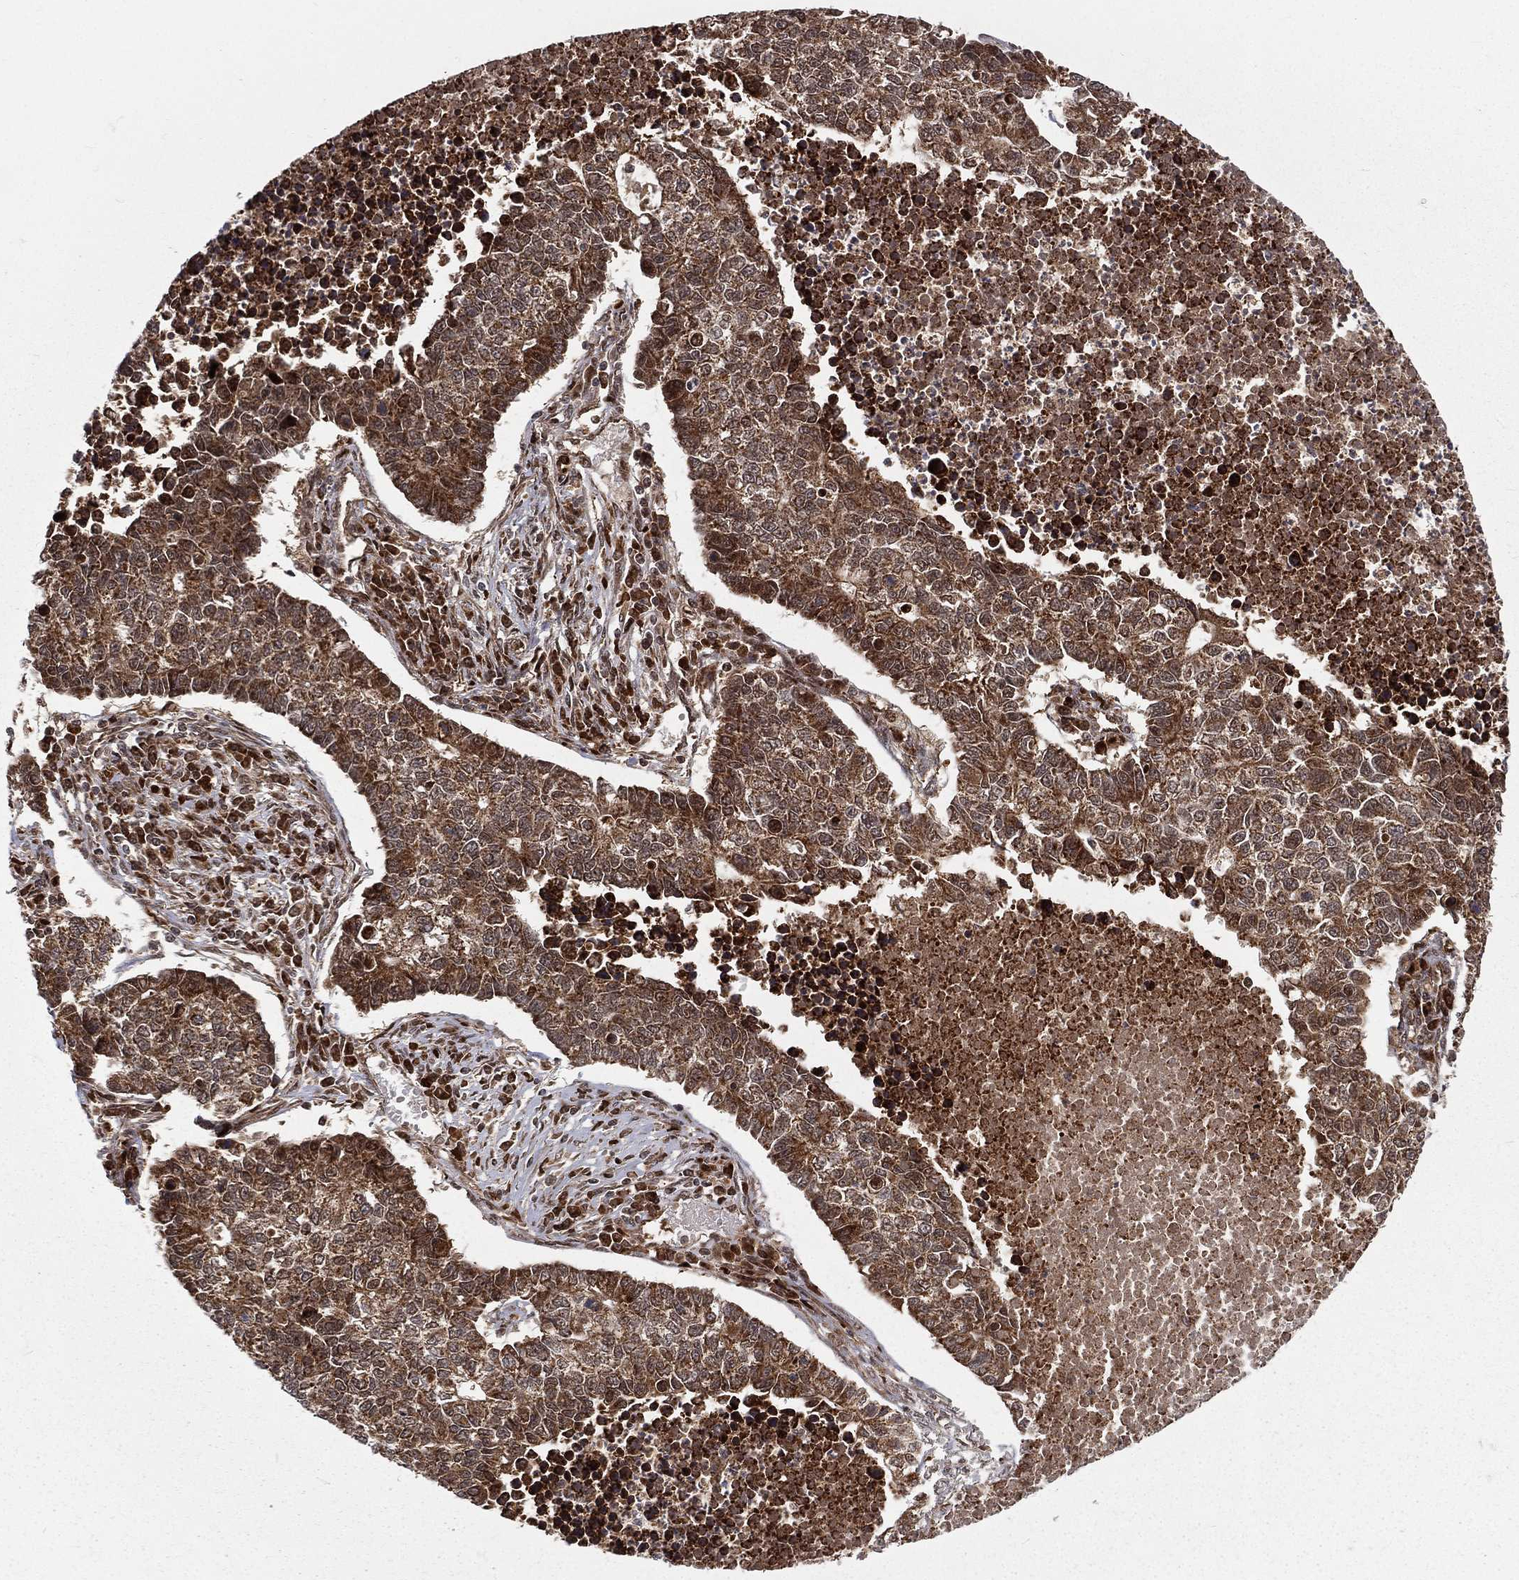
{"staining": {"intensity": "strong", "quantity": ">75%", "location": "cytoplasmic/membranous"}, "tissue": "lung cancer", "cell_type": "Tumor cells", "image_type": "cancer", "snomed": [{"axis": "morphology", "description": "Adenocarcinoma, NOS"}, {"axis": "topography", "description": "Lung"}], "caption": "A high-resolution micrograph shows immunohistochemistry staining of lung adenocarcinoma, which shows strong cytoplasmic/membranous positivity in approximately >75% of tumor cells. The protein of interest is stained brown, and the nuclei are stained in blue (DAB (3,3'-diaminobenzidine) IHC with brightfield microscopy, high magnification).", "gene": "MDM2", "patient": {"sex": "male", "age": 57}}